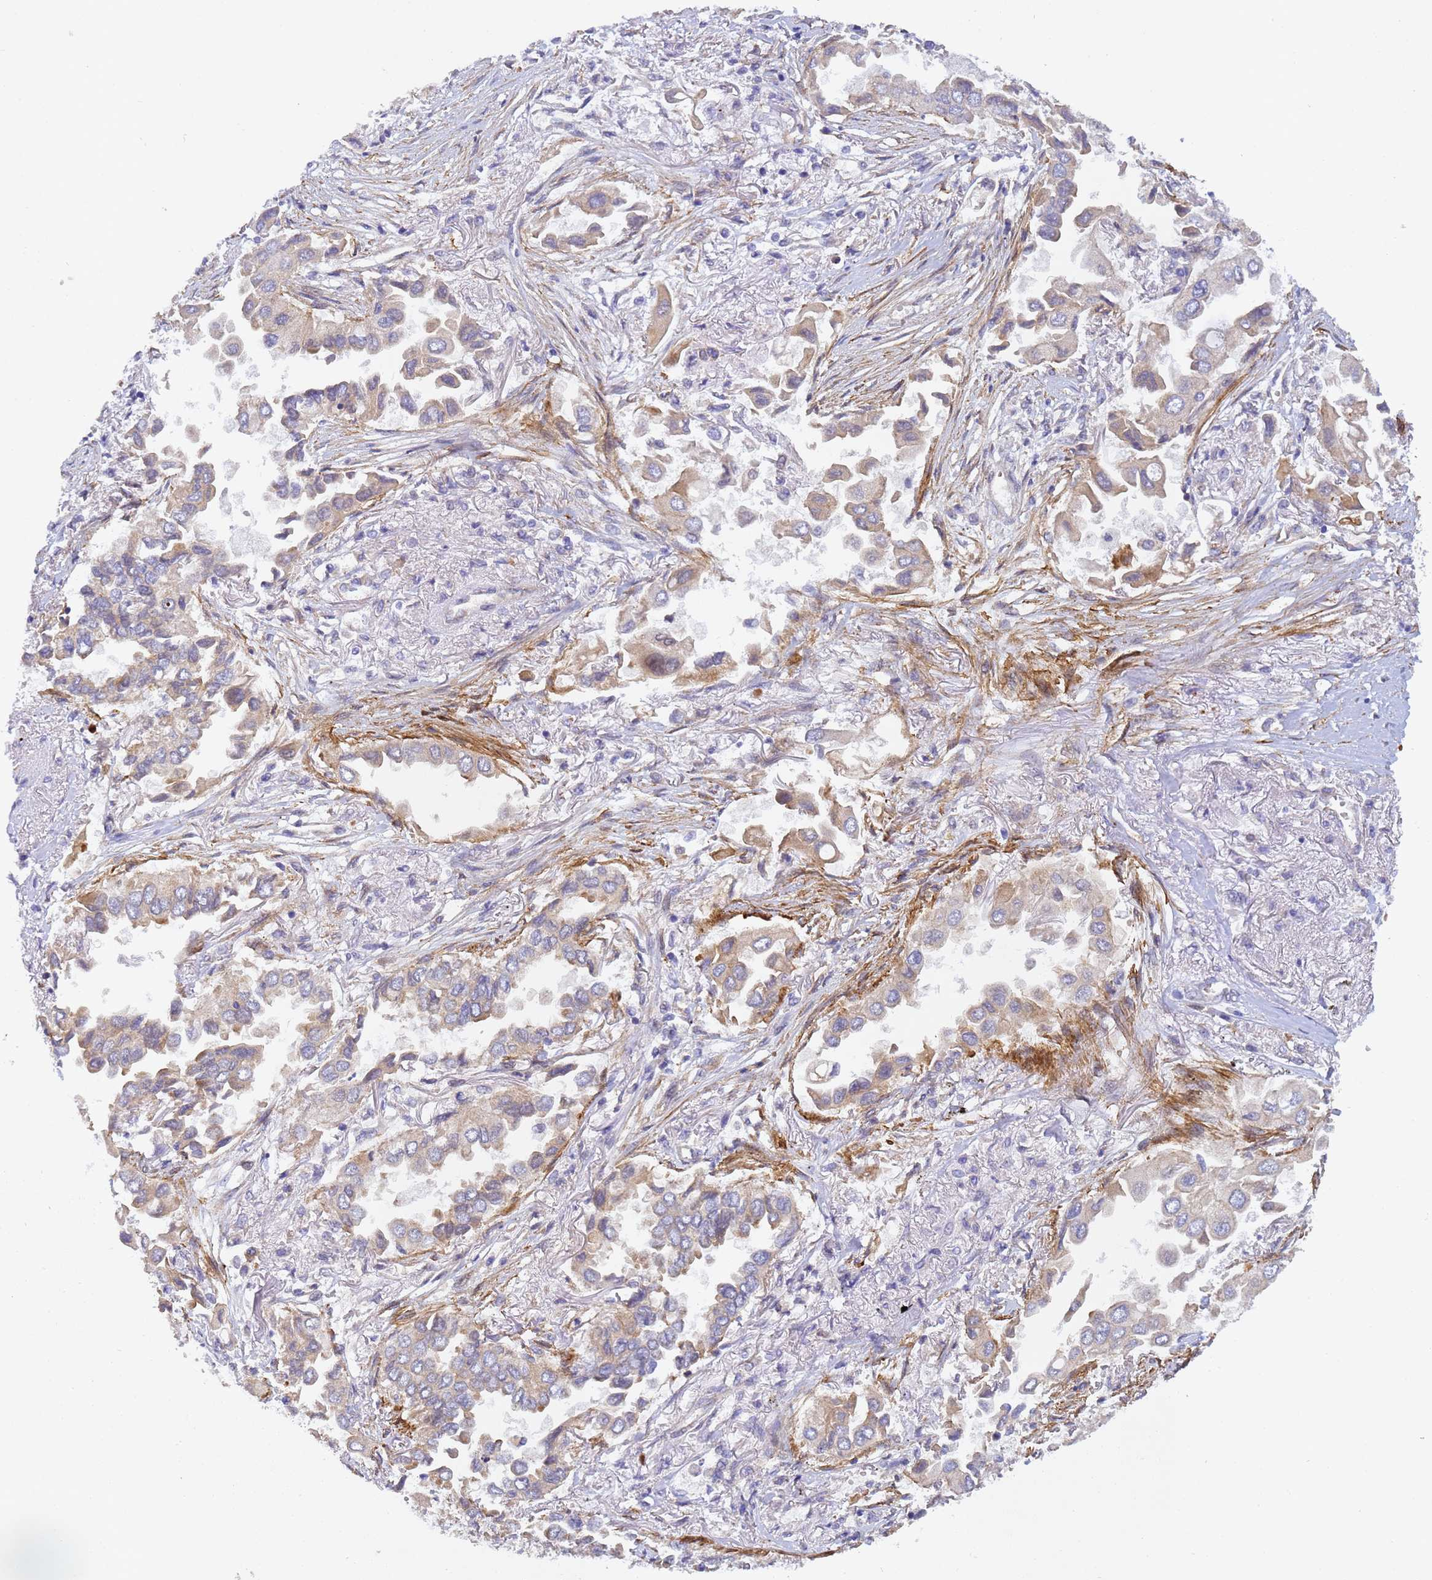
{"staining": {"intensity": "weak", "quantity": "25%-75%", "location": "cytoplasmic/membranous"}, "tissue": "lung cancer", "cell_type": "Tumor cells", "image_type": "cancer", "snomed": [{"axis": "morphology", "description": "Adenocarcinoma, NOS"}, {"axis": "topography", "description": "Lung"}], "caption": "Lung cancer (adenocarcinoma) stained for a protein reveals weak cytoplasmic/membranous positivity in tumor cells.", "gene": "RALGAPA2", "patient": {"sex": "female", "age": 76}}